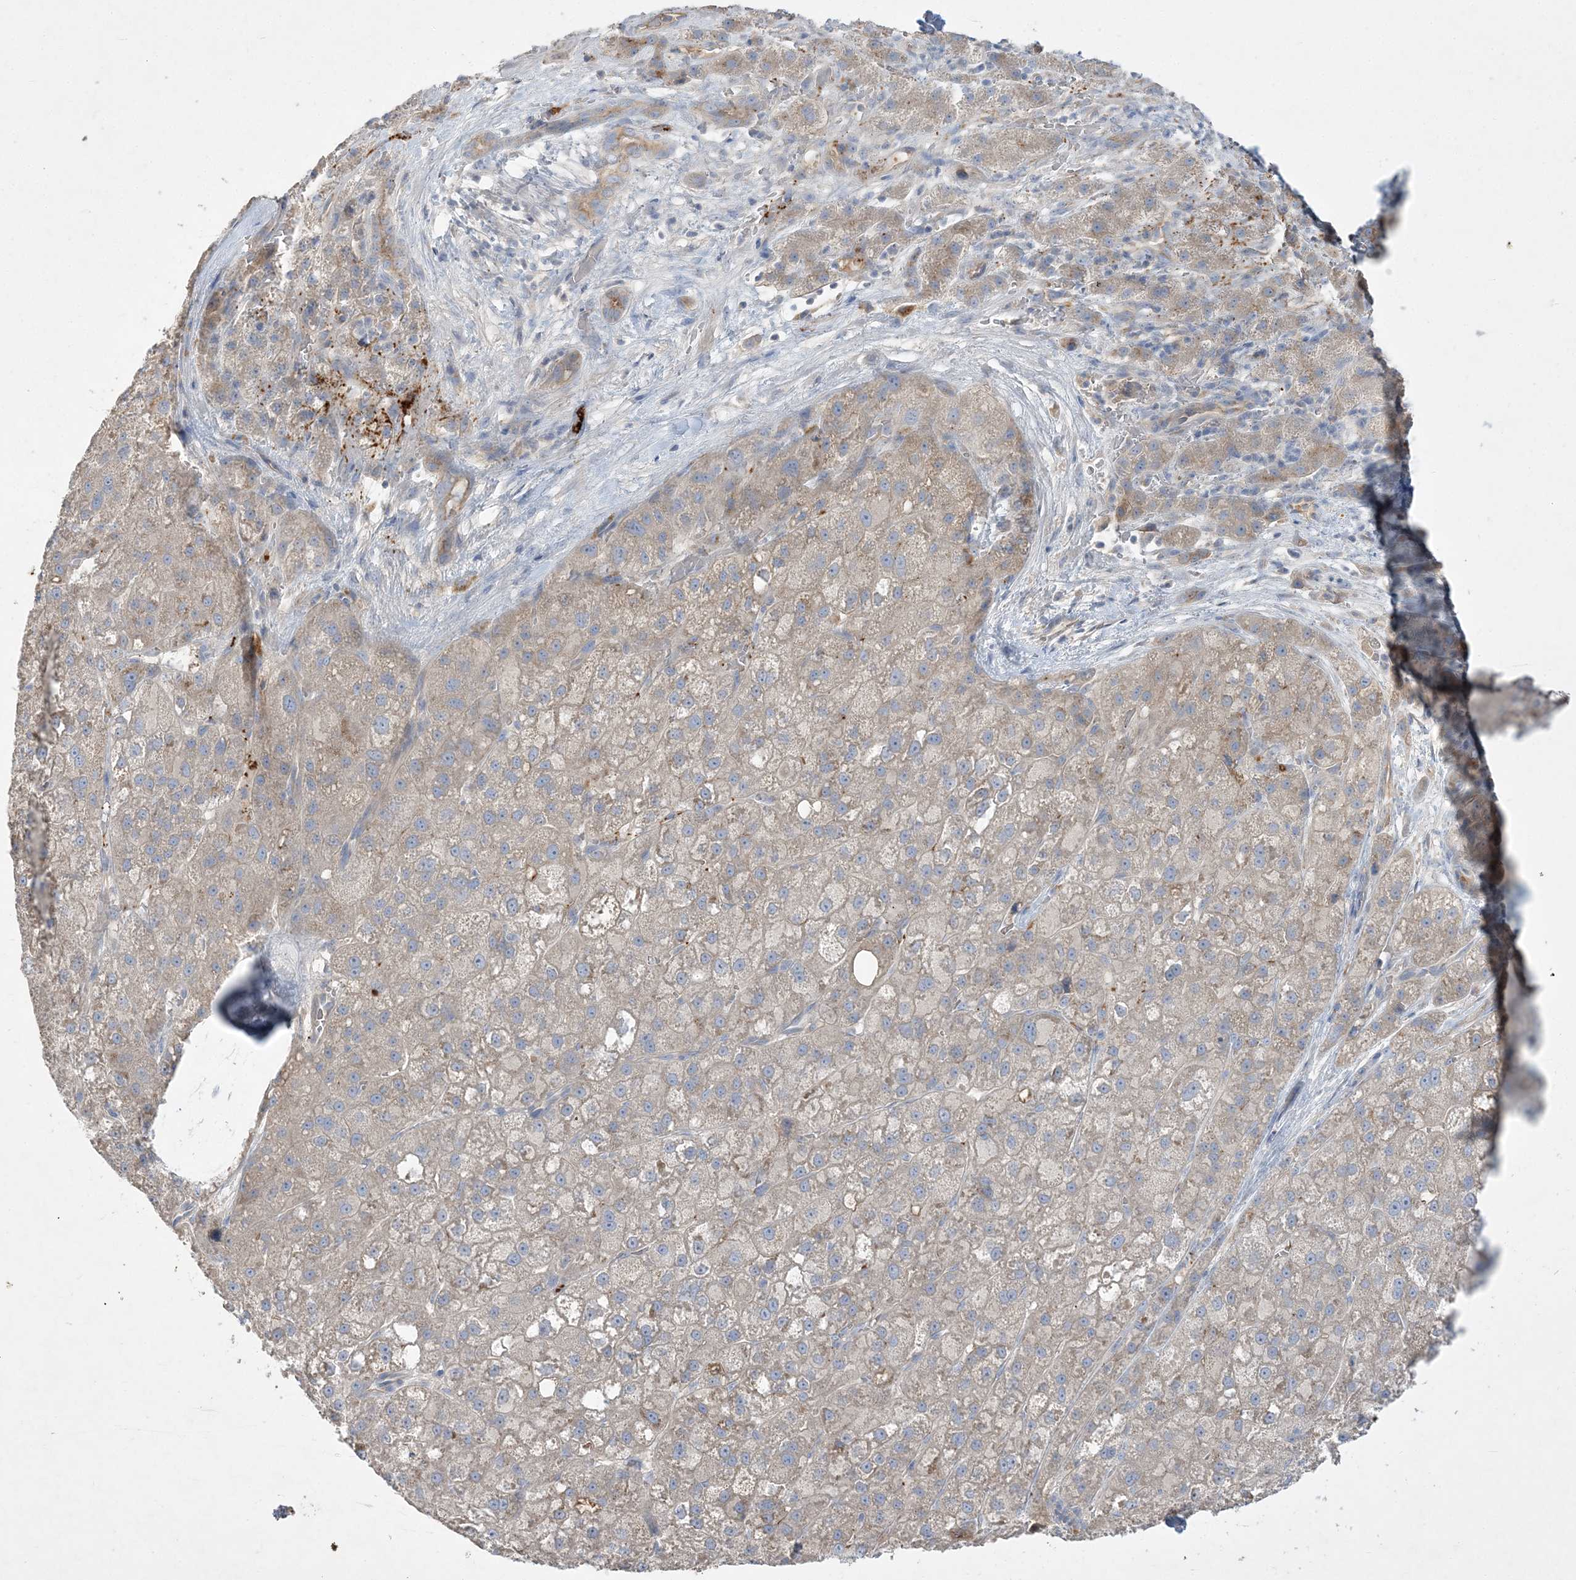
{"staining": {"intensity": "weak", "quantity": "<25%", "location": "cytoplasmic/membranous"}, "tissue": "liver cancer", "cell_type": "Tumor cells", "image_type": "cancer", "snomed": [{"axis": "morphology", "description": "Carcinoma, Hepatocellular, NOS"}, {"axis": "topography", "description": "Liver"}], "caption": "Immunohistochemistry (IHC) image of human liver cancer stained for a protein (brown), which demonstrates no positivity in tumor cells. Brightfield microscopy of IHC stained with DAB (brown) and hematoxylin (blue), captured at high magnification.", "gene": "ADCK2", "patient": {"sex": "male", "age": 57}}